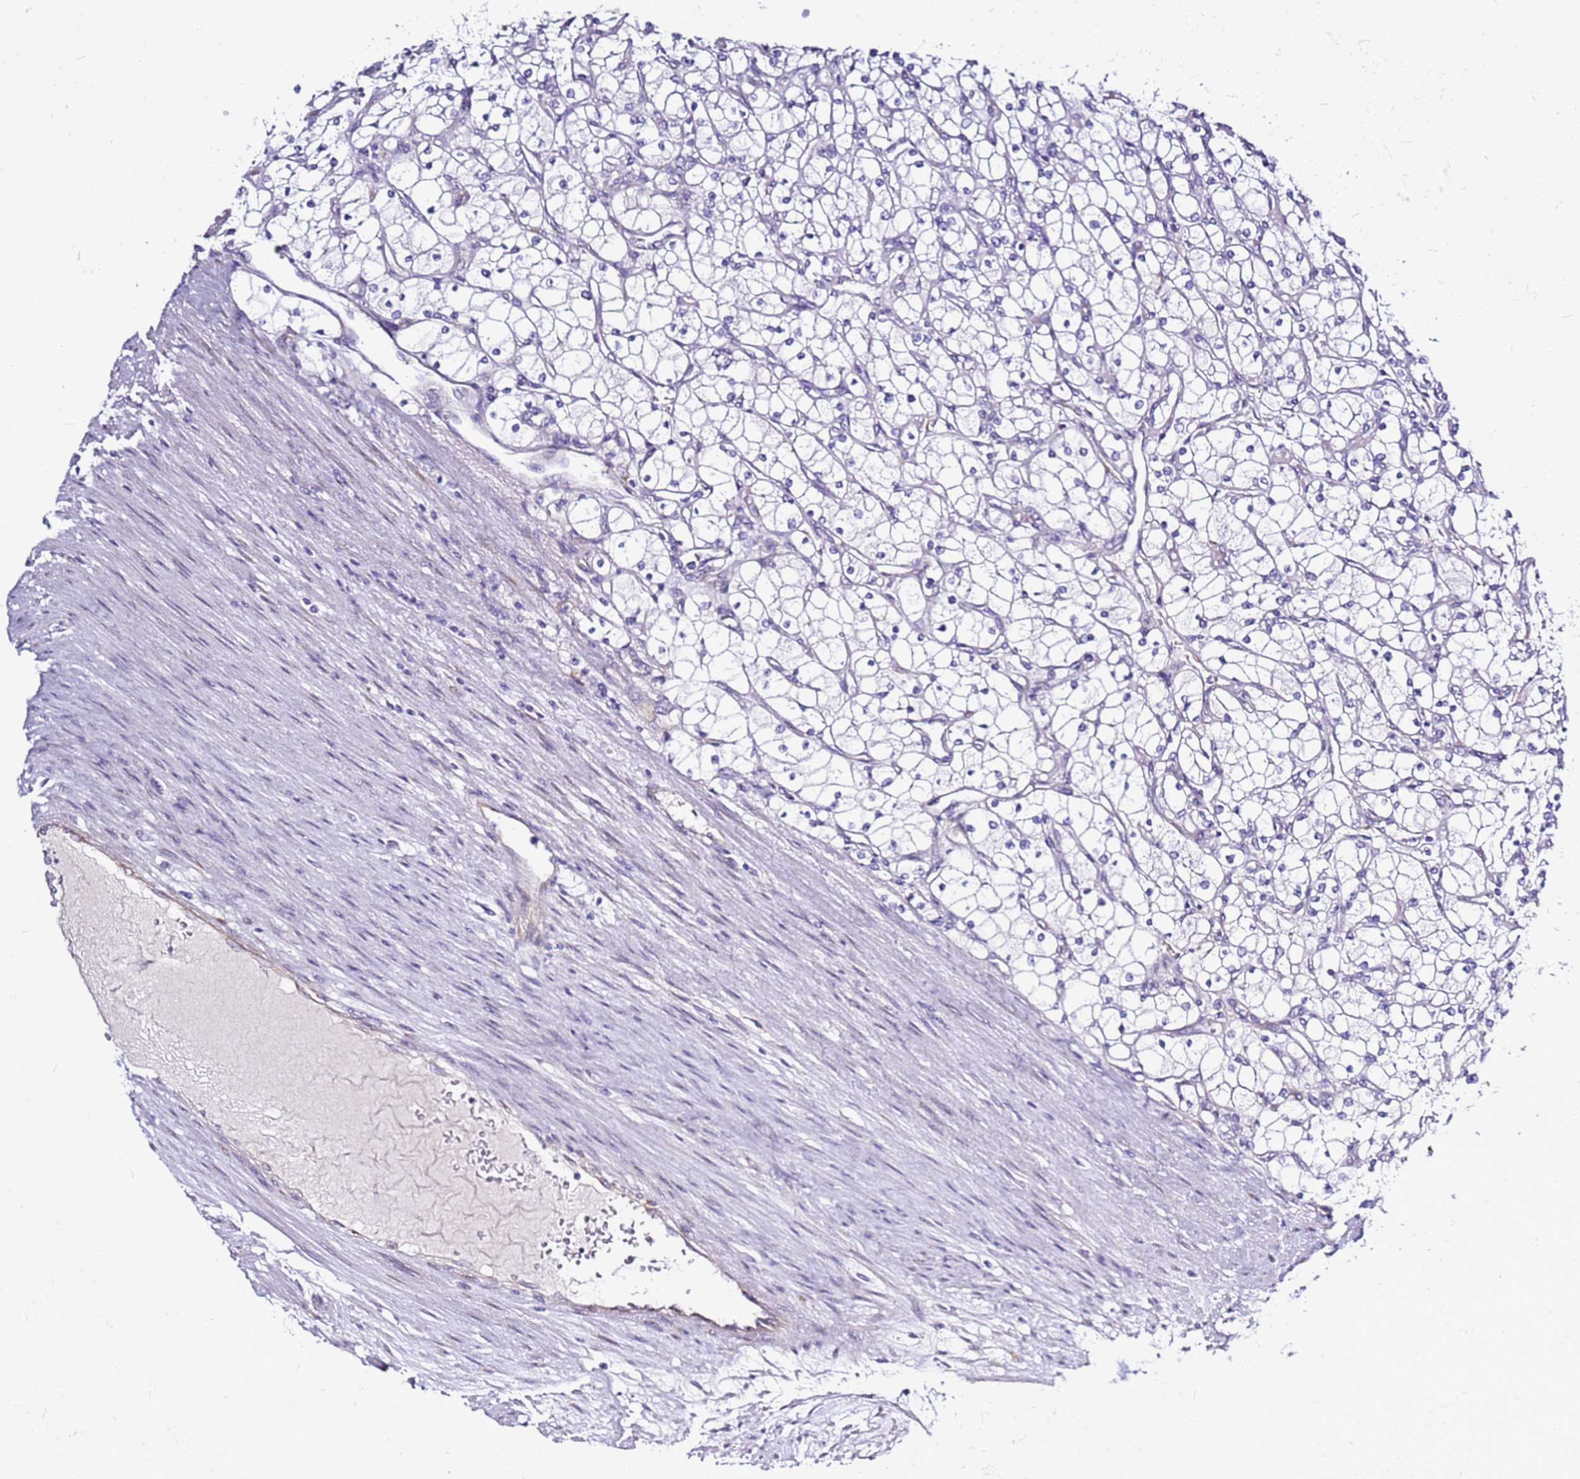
{"staining": {"intensity": "negative", "quantity": "none", "location": "none"}, "tissue": "renal cancer", "cell_type": "Tumor cells", "image_type": "cancer", "snomed": [{"axis": "morphology", "description": "Adenocarcinoma, NOS"}, {"axis": "topography", "description": "Kidney"}], "caption": "This is an IHC histopathology image of human renal cancer. There is no positivity in tumor cells.", "gene": "CASD1", "patient": {"sex": "male", "age": 80}}